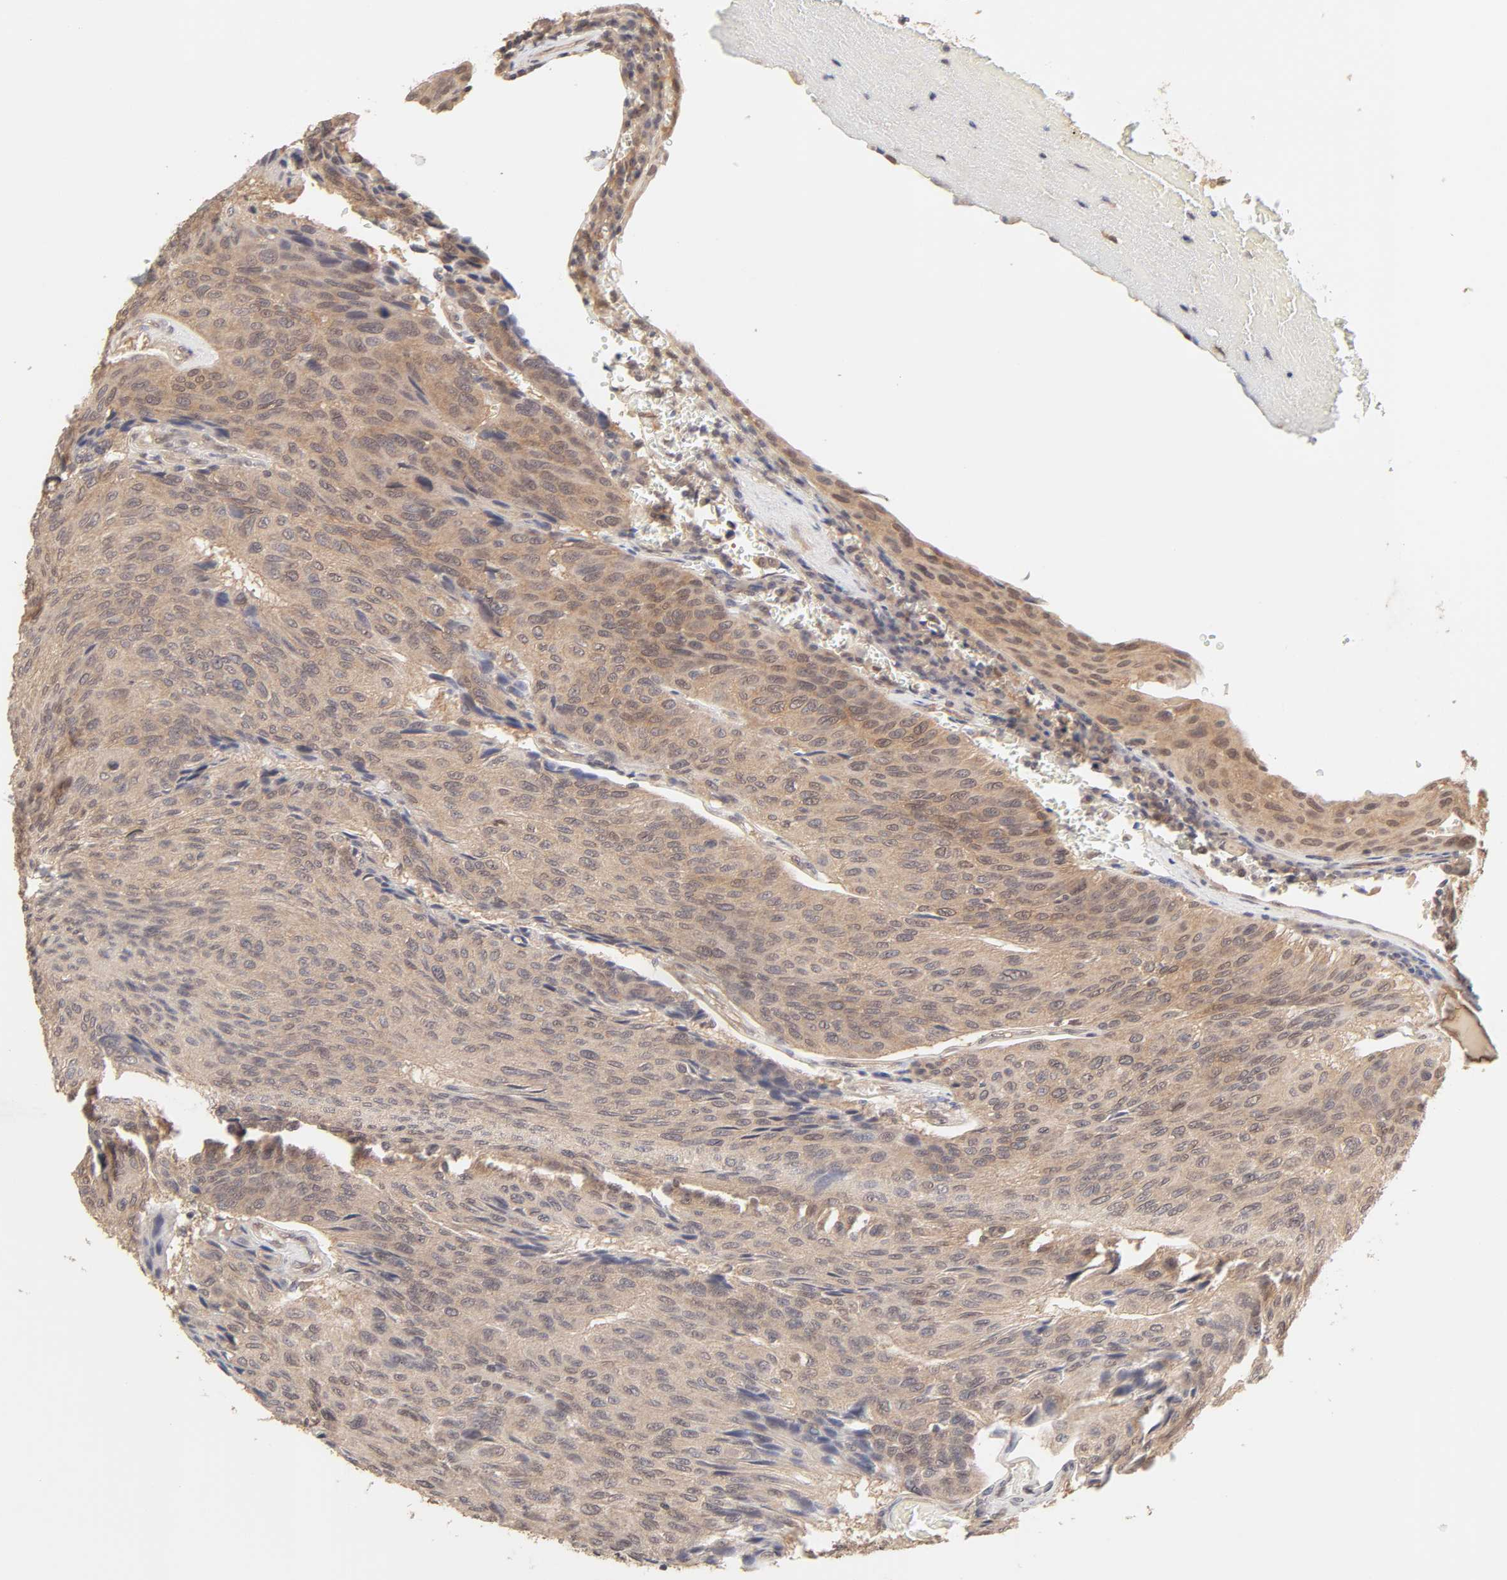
{"staining": {"intensity": "moderate", "quantity": ">75%", "location": "cytoplasmic/membranous"}, "tissue": "urothelial cancer", "cell_type": "Tumor cells", "image_type": "cancer", "snomed": [{"axis": "morphology", "description": "Urothelial carcinoma, High grade"}, {"axis": "topography", "description": "Urinary bladder"}], "caption": "A medium amount of moderate cytoplasmic/membranous positivity is identified in approximately >75% of tumor cells in urothelial cancer tissue.", "gene": "MAPK1", "patient": {"sex": "male", "age": 66}}